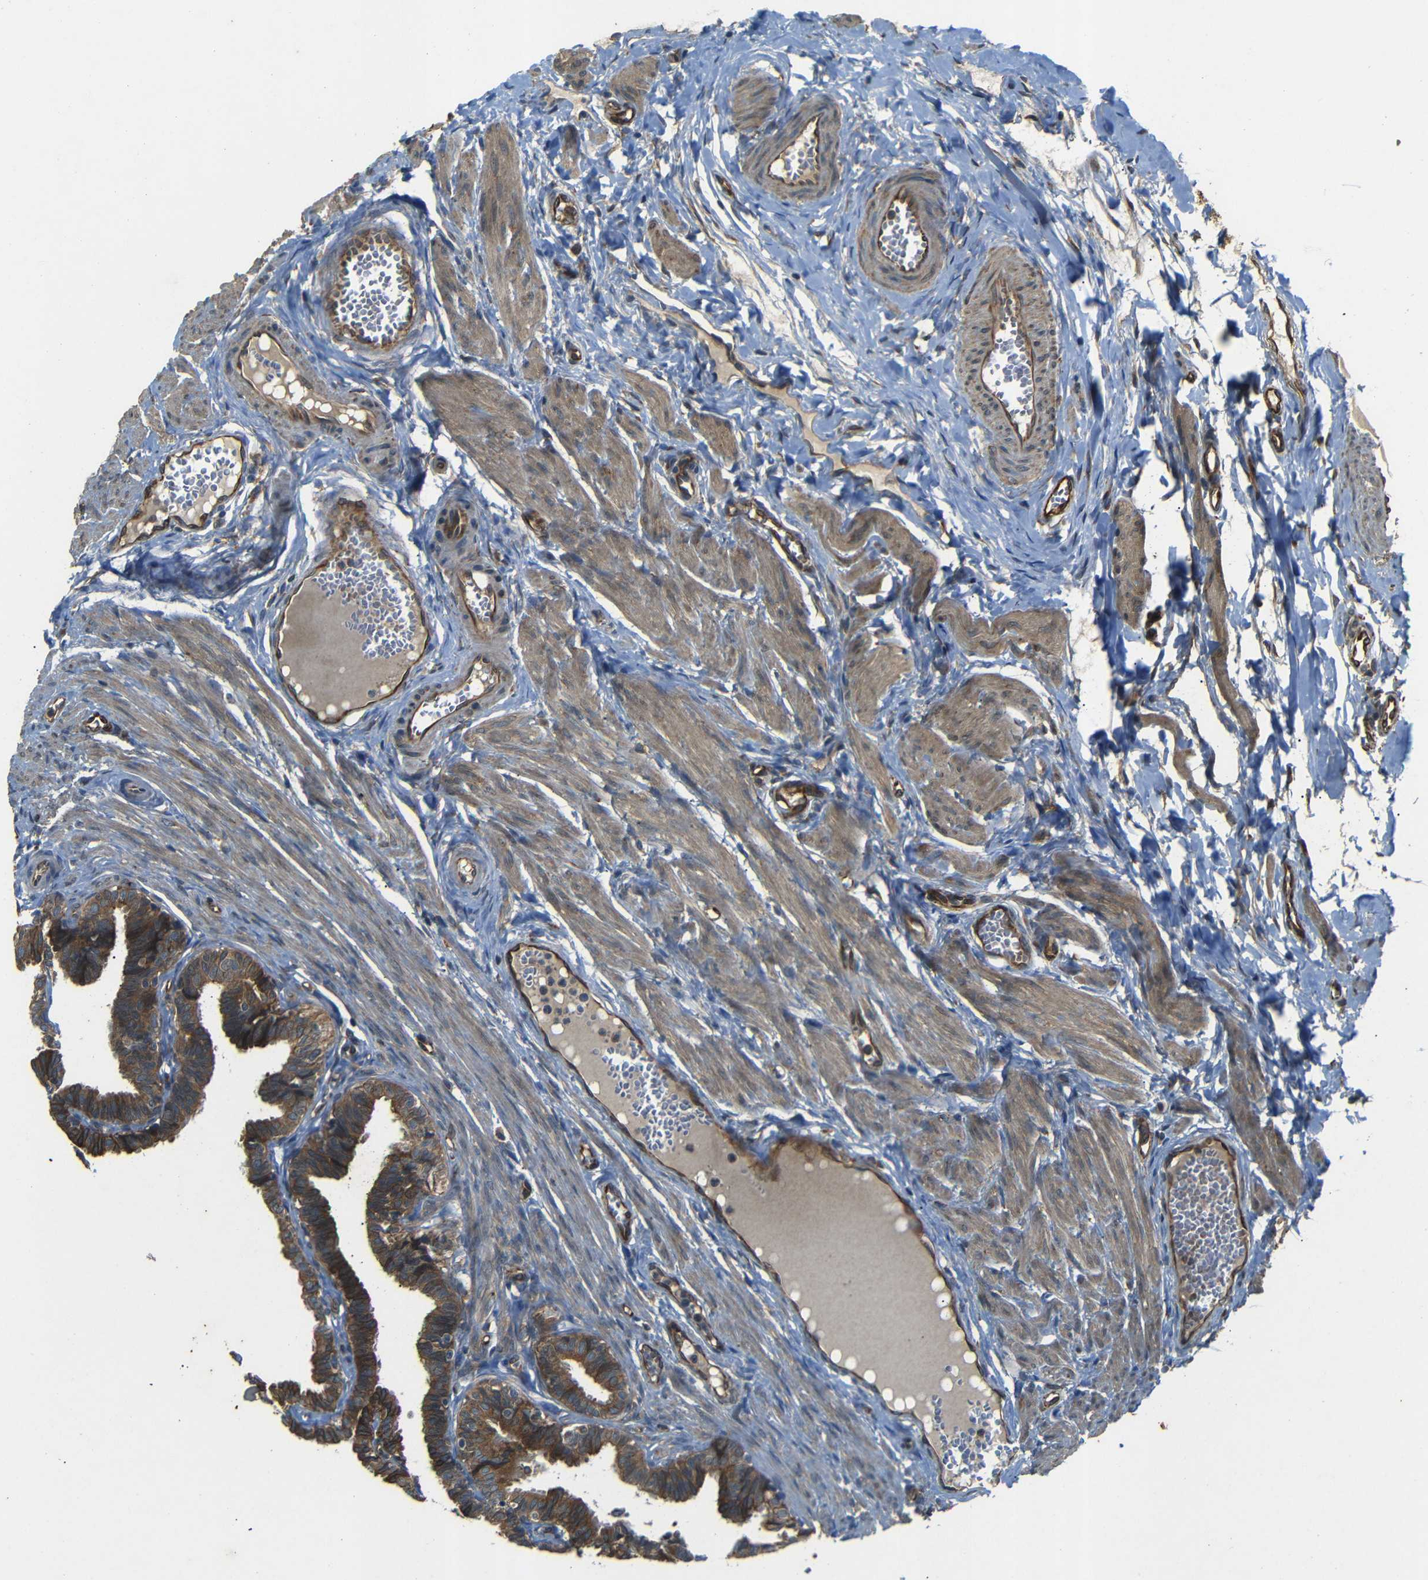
{"staining": {"intensity": "moderate", "quantity": ">75%", "location": "cytoplasmic/membranous"}, "tissue": "fallopian tube", "cell_type": "Glandular cells", "image_type": "normal", "snomed": [{"axis": "morphology", "description": "Normal tissue, NOS"}, {"axis": "topography", "description": "Fallopian tube"}, {"axis": "topography", "description": "Ovary"}], "caption": "Immunohistochemistry (IHC) of unremarkable human fallopian tube exhibits medium levels of moderate cytoplasmic/membranous positivity in about >75% of glandular cells.", "gene": "TRPC1", "patient": {"sex": "female", "age": 23}}